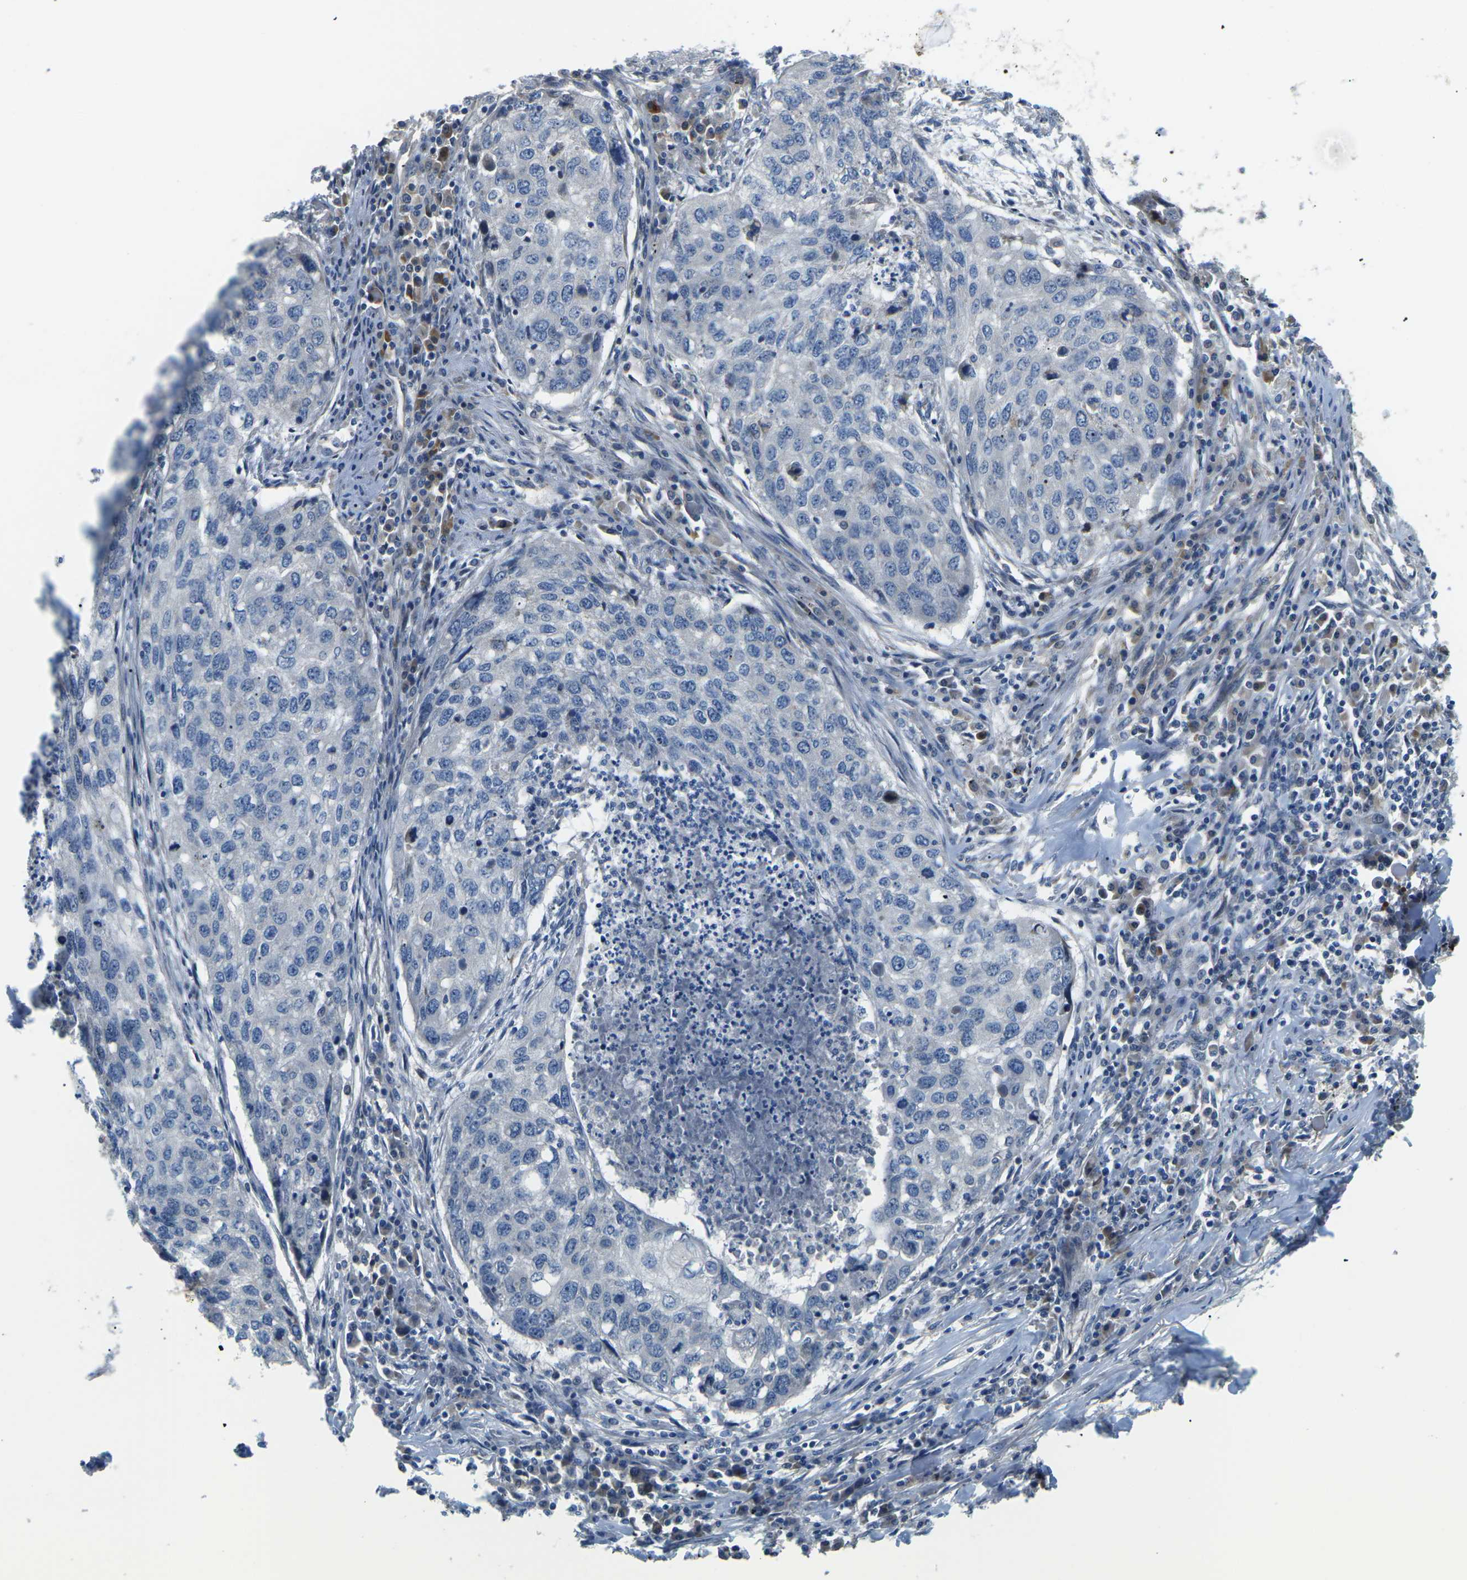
{"staining": {"intensity": "negative", "quantity": "none", "location": "none"}, "tissue": "lung cancer", "cell_type": "Tumor cells", "image_type": "cancer", "snomed": [{"axis": "morphology", "description": "Squamous cell carcinoma, NOS"}, {"axis": "topography", "description": "Lung"}], "caption": "Image shows no significant protein staining in tumor cells of lung cancer.", "gene": "ERBB4", "patient": {"sex": "female", "age": 63}}